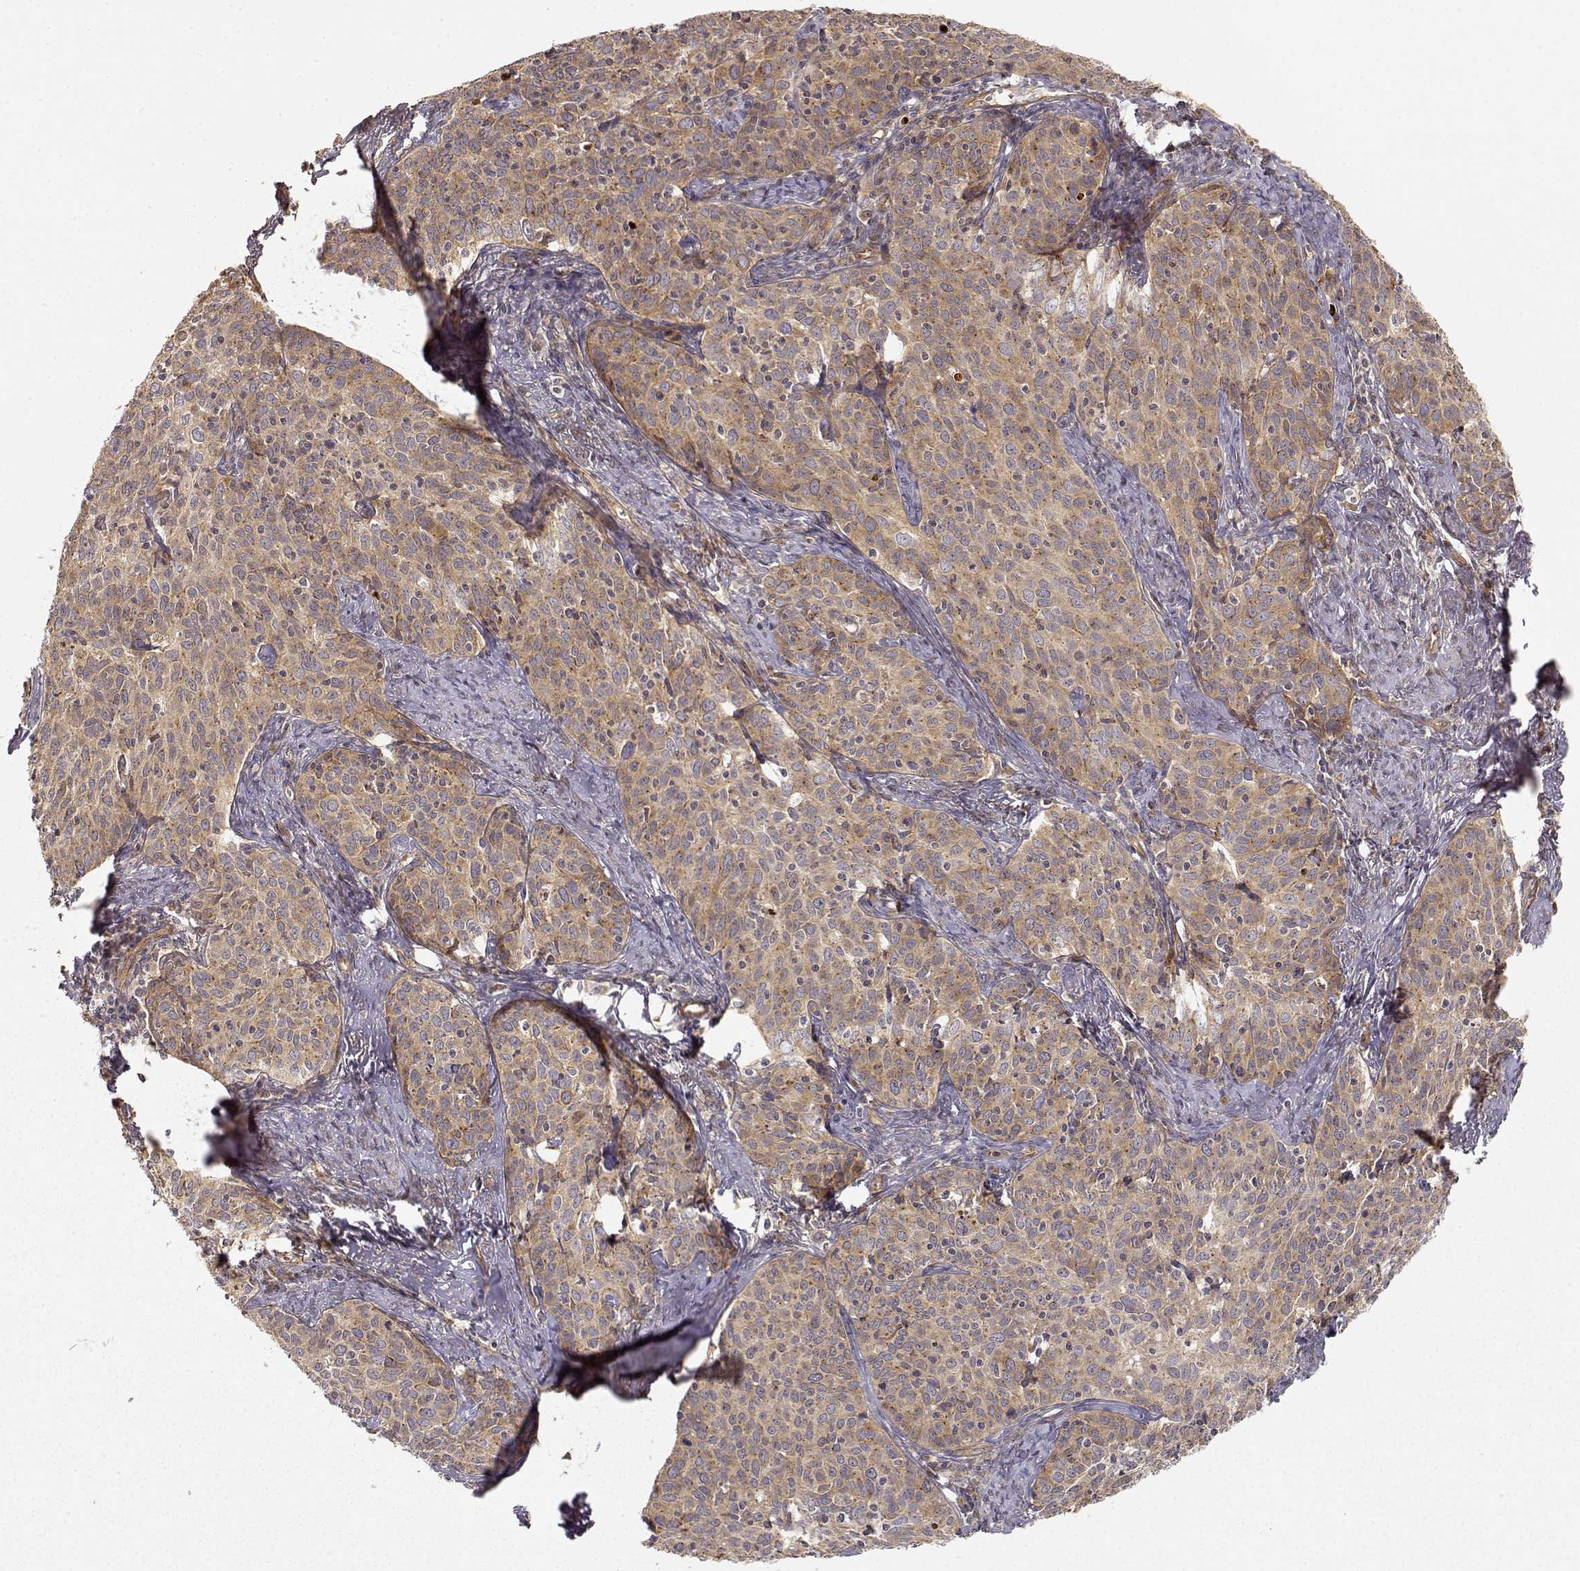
{"staining": {"intensity": "moderate", "quantity": ">75%", "location": "cytoplasmic/membranous"}, "tissue": "cervical cancer", "cell_type": "Tumor cells", "image_type": "cancer", "snomed": [{"axis": "morphology", "description": "Squamous cell carcinoma, NOS"}, {"axis": "topography", "description": "Cervix"}], "caption": "Squamous cell carcinoma (cervical) stained for a protein reveals moderate cytoplasmic/membranous positivity in tumor cells. (DAB = brown stain, brightfield microscopy at high magnification).", "gene": "CDK5RAP2", "patient": {"sex": "female", "age": 62}}